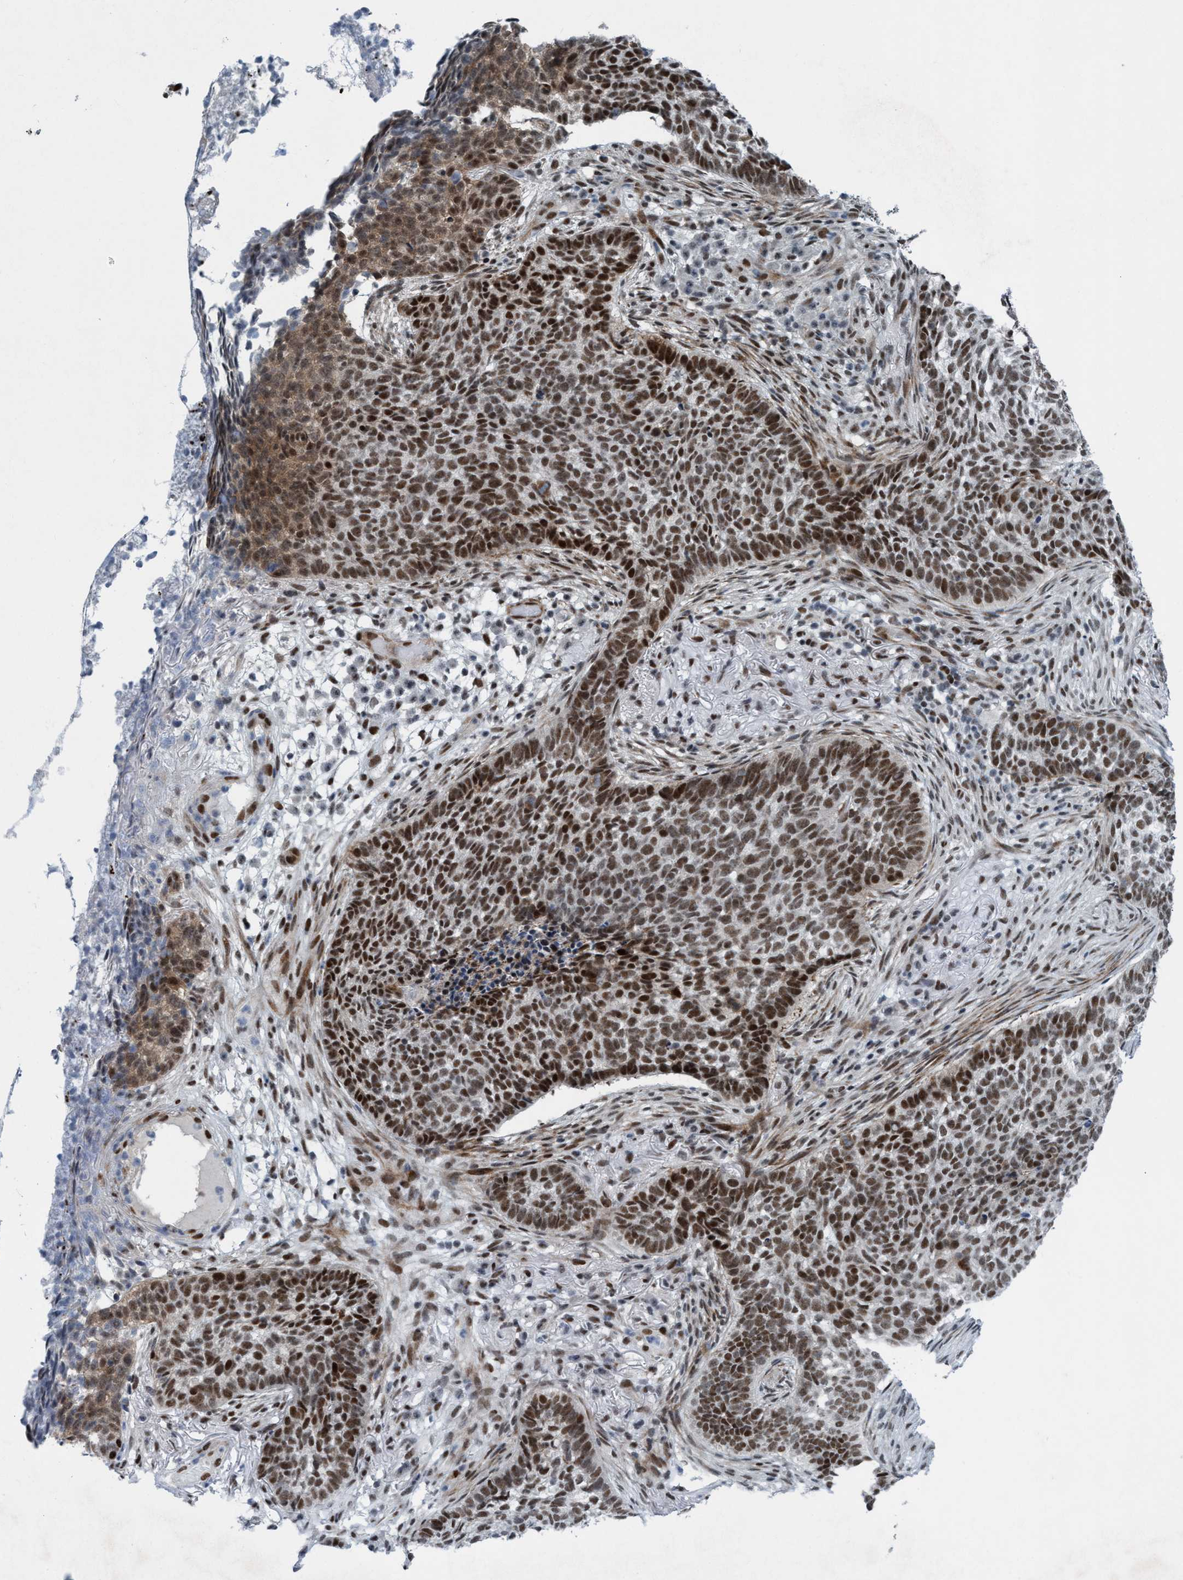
{"staining": {"intensity": "moderate", "quantity": ">75%", "location": "nuclear"}, "tissue": "skin cancer", "cell_type": "Tumor cells", "image_type": "cancer", "snomed": [{"axis": "morphology", "description": "Basal cell carcinoma"}, {"axis": "topography", "description": "Skin"}], "caption": "This is an image of immunohistochemistry staining of skin cancer, which shows moderate expression in the nuclear of tumor cells.", "gene": "CWC27", "patient": {"sex": "male", "age": 85}}